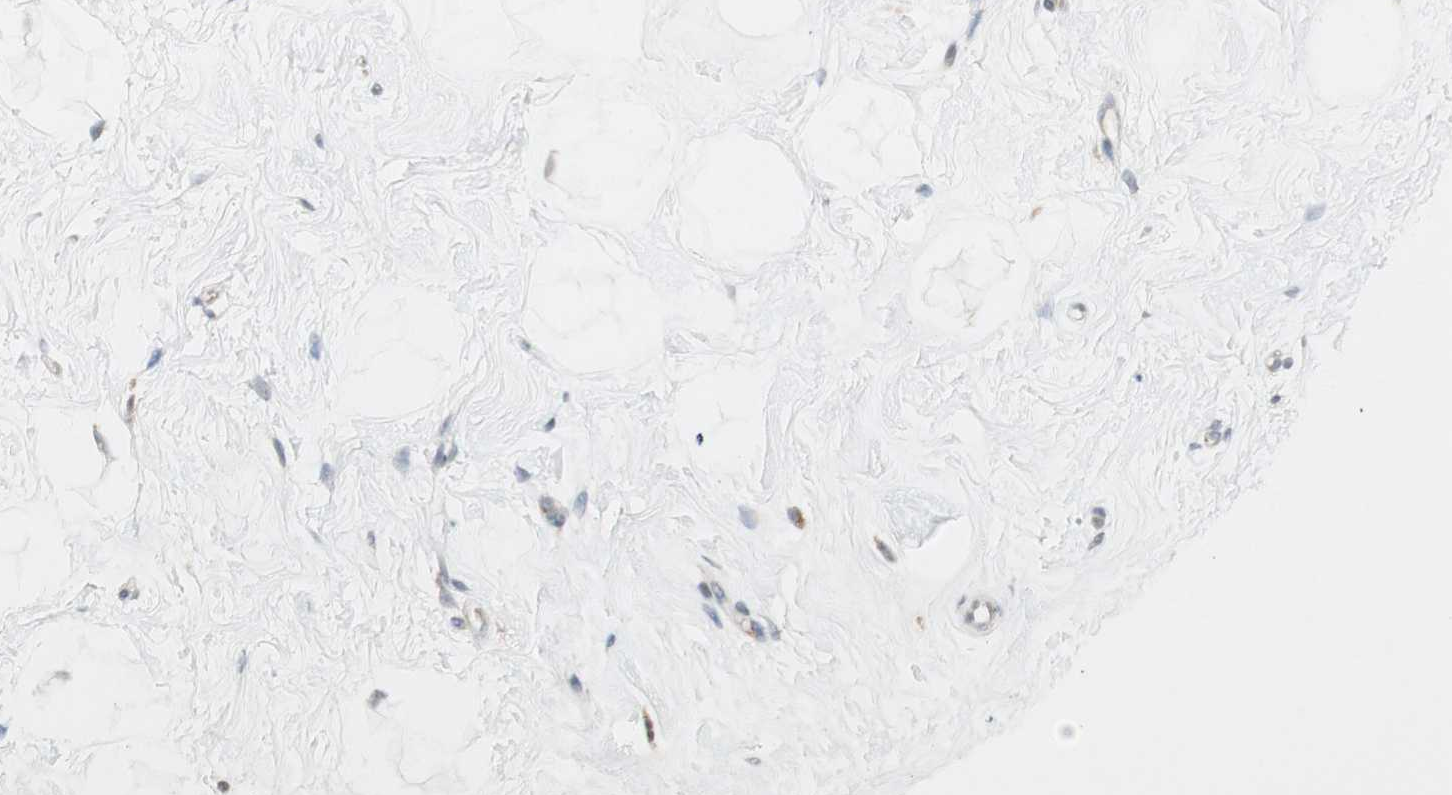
{"staining": {"intensity": "negative", "quantity": "none", "location": "none"}, "tissue": "breast", "cell_type": "Adipocytes", "image_type": "normal", "snomed": [{"axis": "morphology", "description": "Normal tissue, NOS"}, {"axis": "topography", "description": "Breast"}], "caption": "This micrograph is of benign breast stained with immunohistochemistry to label a protein in brown with the nuclei are counter-stained blue. There is no staining in adipocytes.", "gene": "CYLD", "patient": {"sex": "female", "age": 23}}